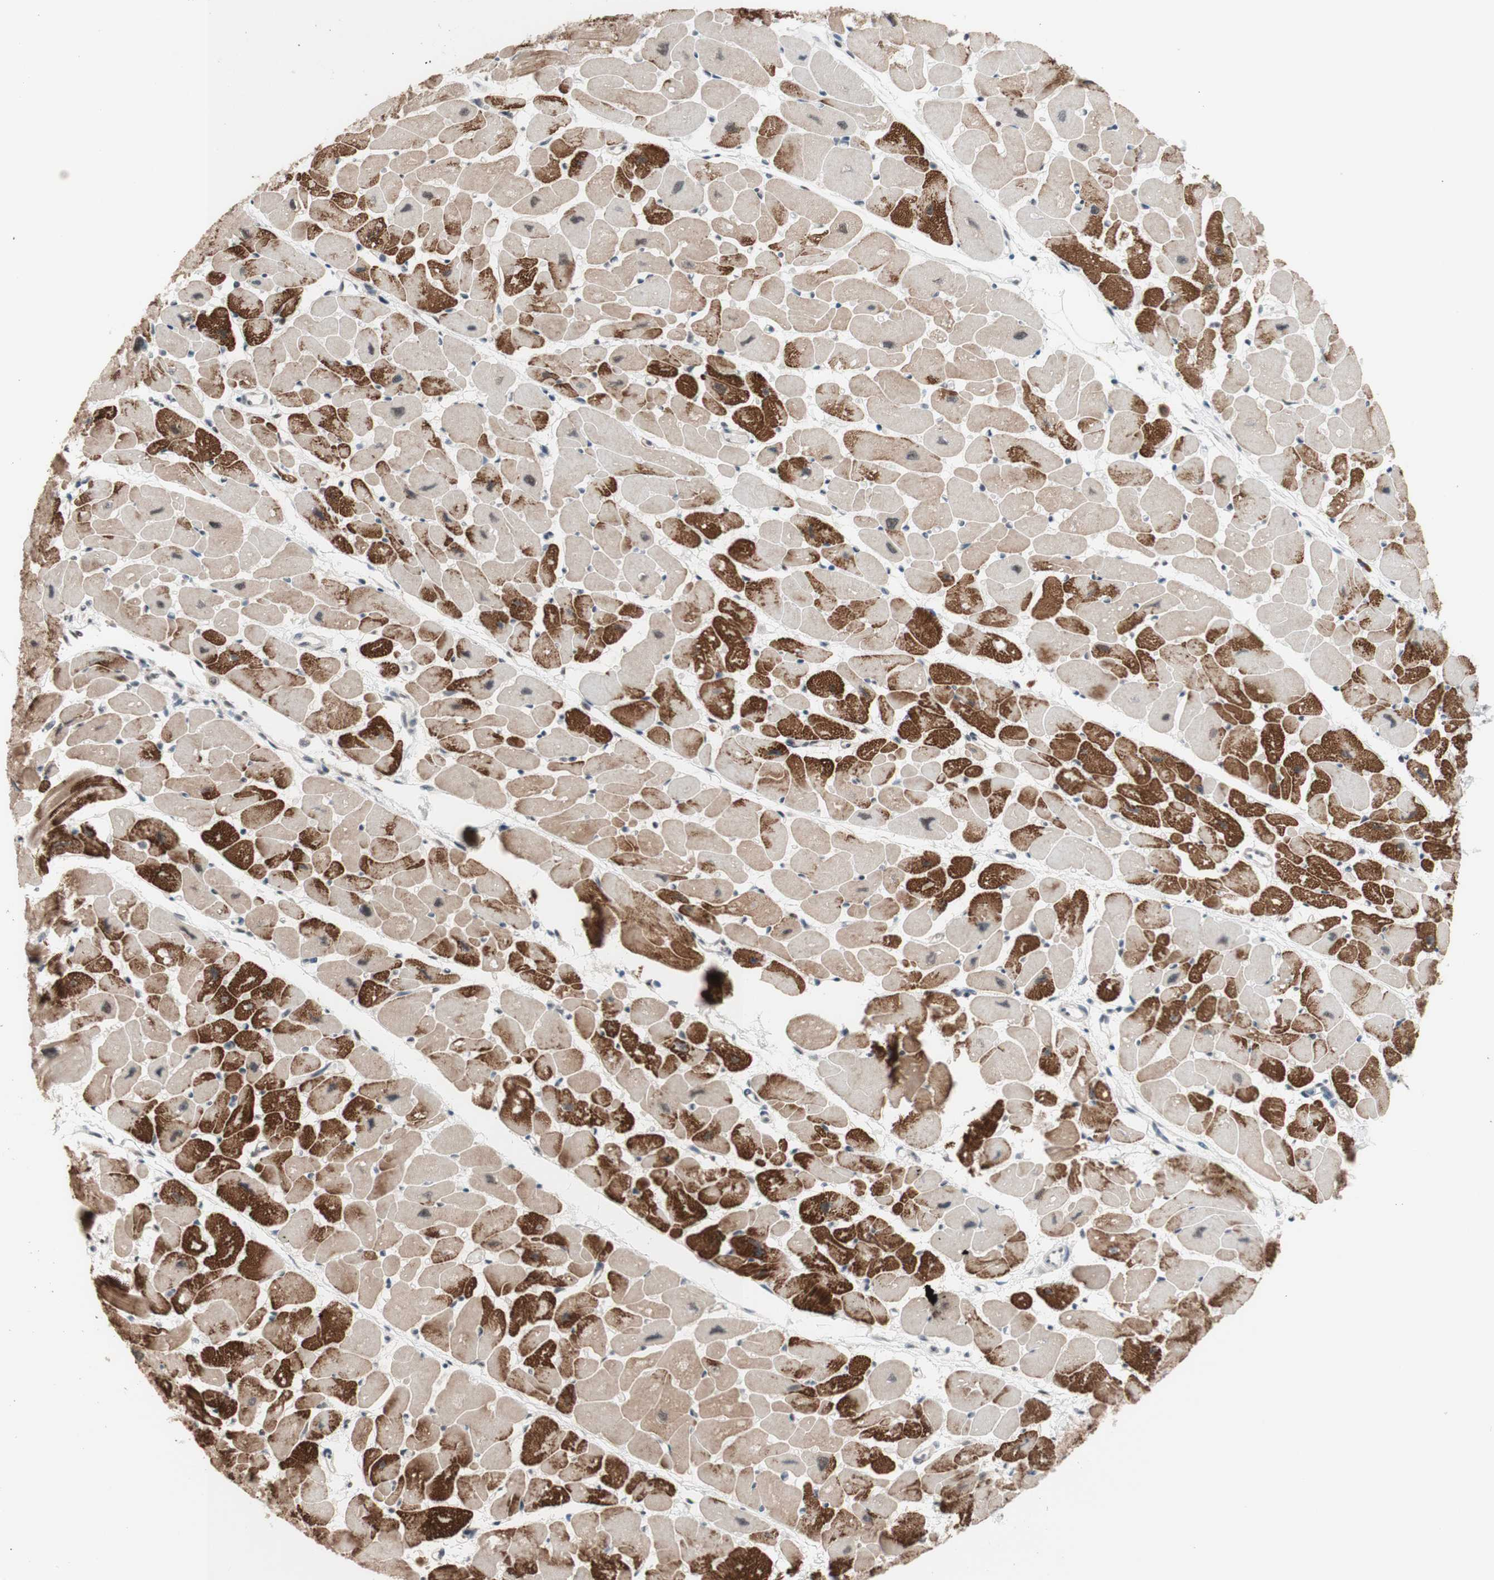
{"staining": {"intensity": "strong", "quantity": ">75%", "location": "cytoplasmic/membranous"}, "tissue": "heart muscle", "cell_type": "Cardiomyocytes", "image_type": "normal", "snomed": [{"axis": "morphology", "description": "Normal tissue, NOS"}, {"axis": "topography", "description": "Heart"}], "caption": "Heart muscle stained for a protein (brown) exhibits strong cytoplasmic/membranous positive positivity in approximately >75% of cardiomyocytes.", "gene": "PRPF19", "patient": {"sex": "female", "age": 54}}